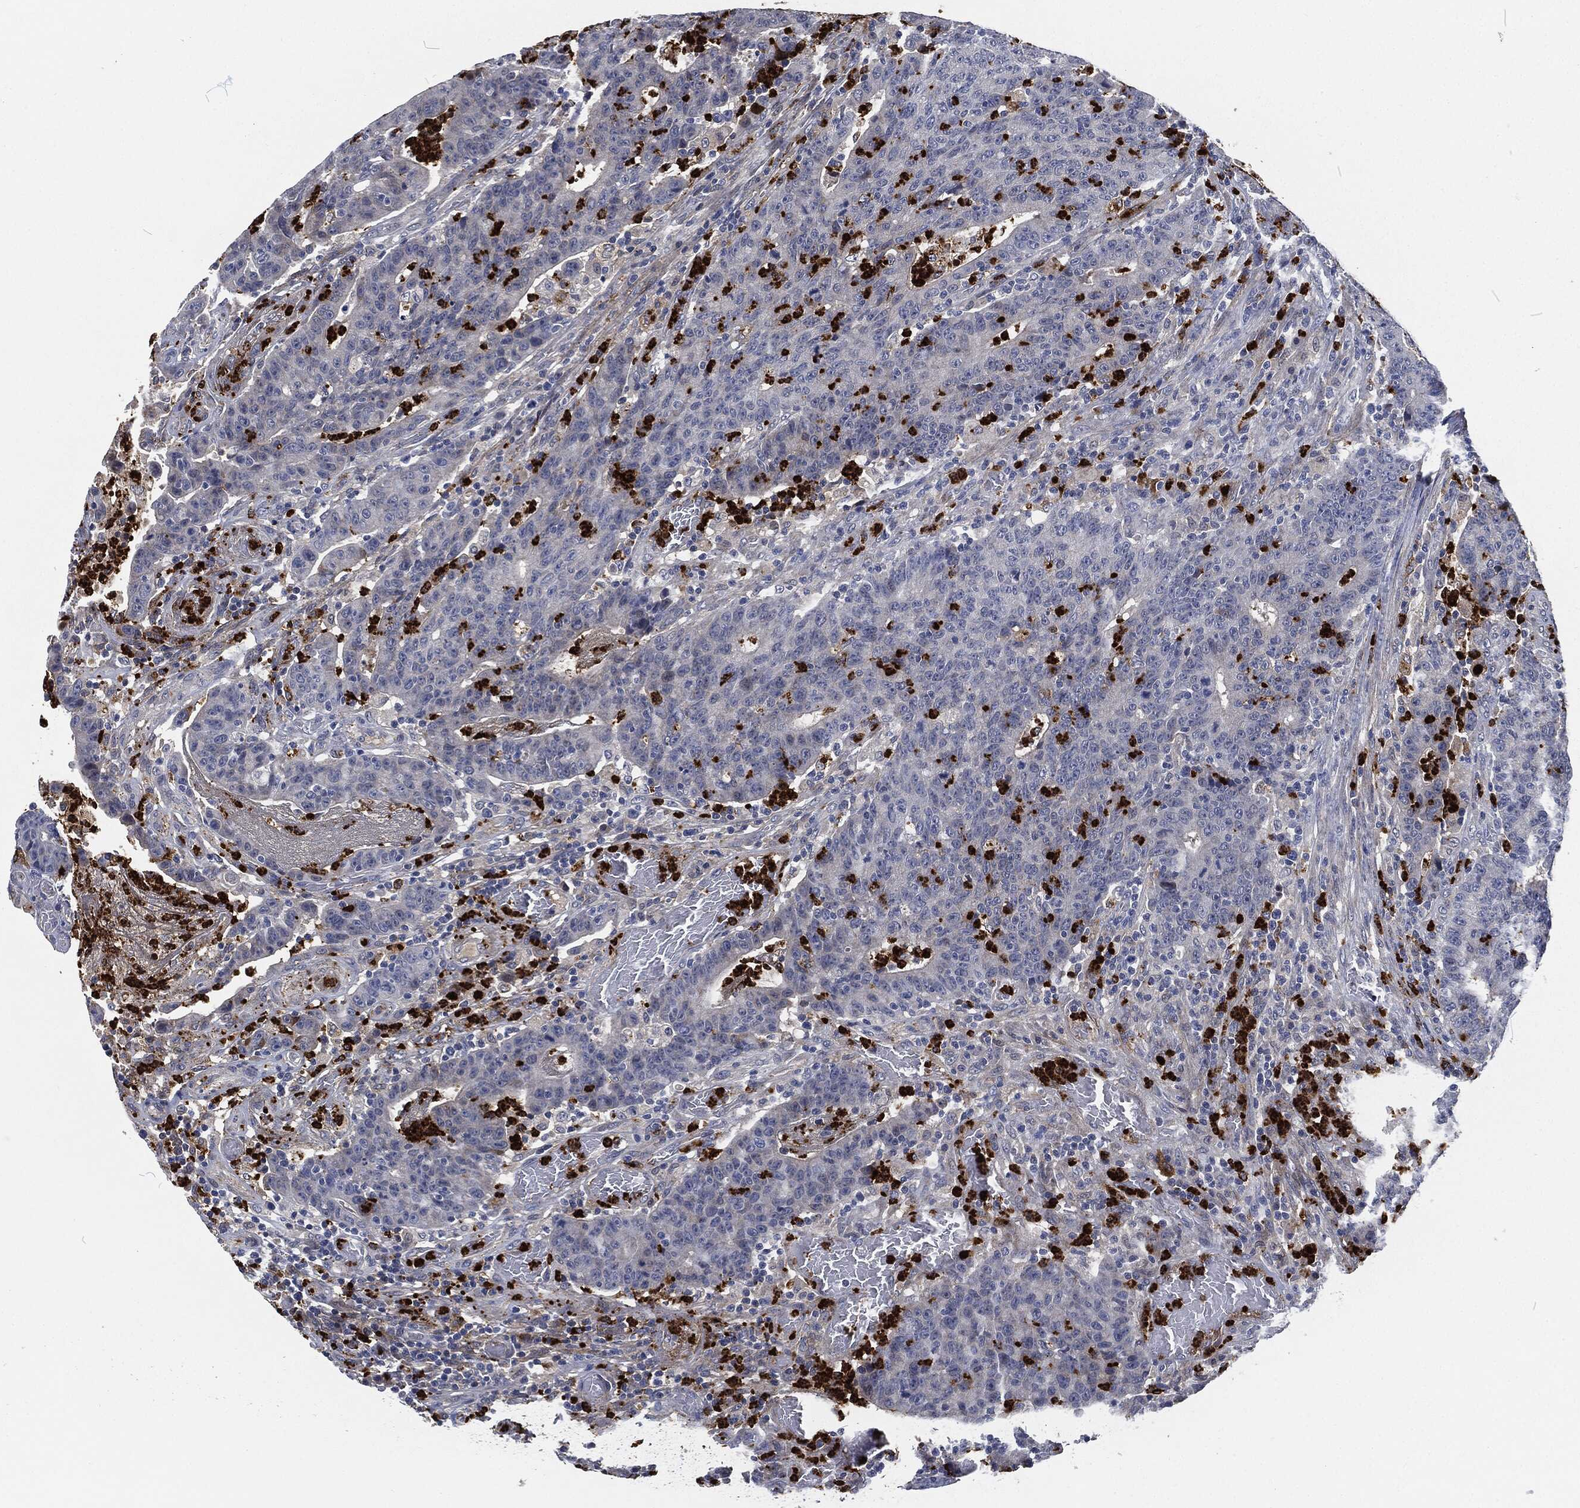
{"staining": {"intensity": "negative", "quantity": "none", "location": "none"}, "tissue": "colorectal cancer", "cell_type": "Tumor cells", "image_type": "cancer", "snomed": [{"axis": "morphology", "description": "Adenocarcinoma, NOS"}, {"axis": "topography", "description": "Colon"}], "caption": "This is an immunohistochemistry histopathology image of human colorectal cancer. There is no staining in tumor cells.", "gene": "MPO", "patient": {"sex": "female", "age": 75}}